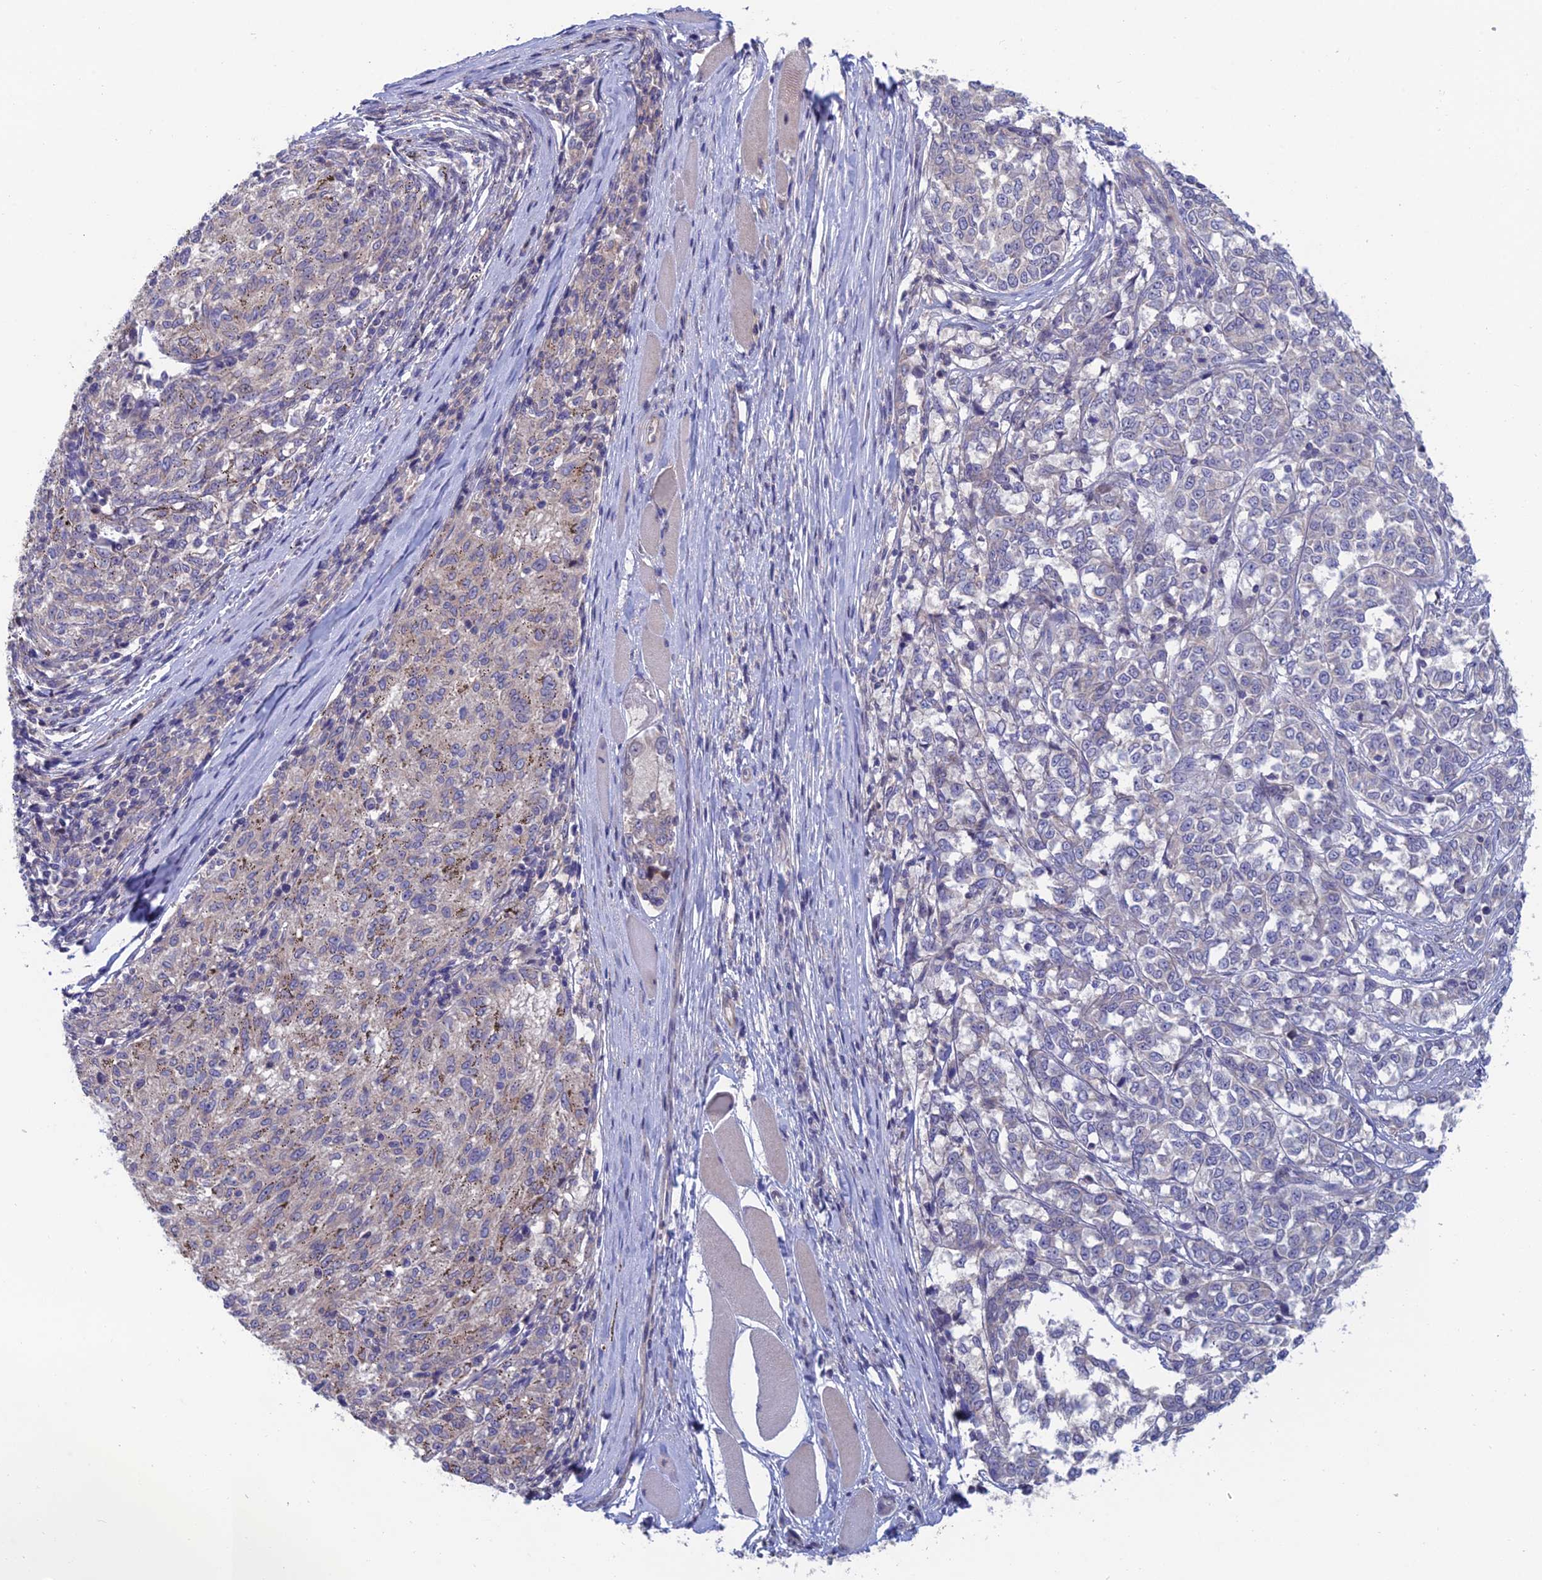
{"staining": {"intensity": "negative", "quantity": "none", "location": "none"}, "tissue": "melanoma", "cell_type": "Tumor cells", "image_type": "cancer", "snomed": [{"axis": "morphology", "description": "Malignant melanoma, NOS"}, {"axis": "topography", "description": "Skin"}], "caption": "Tumor cells are negative for brown protein staining in malignant melanoma.", "gene": "USP37", "patient": {"sex": "female", "age": 72}}